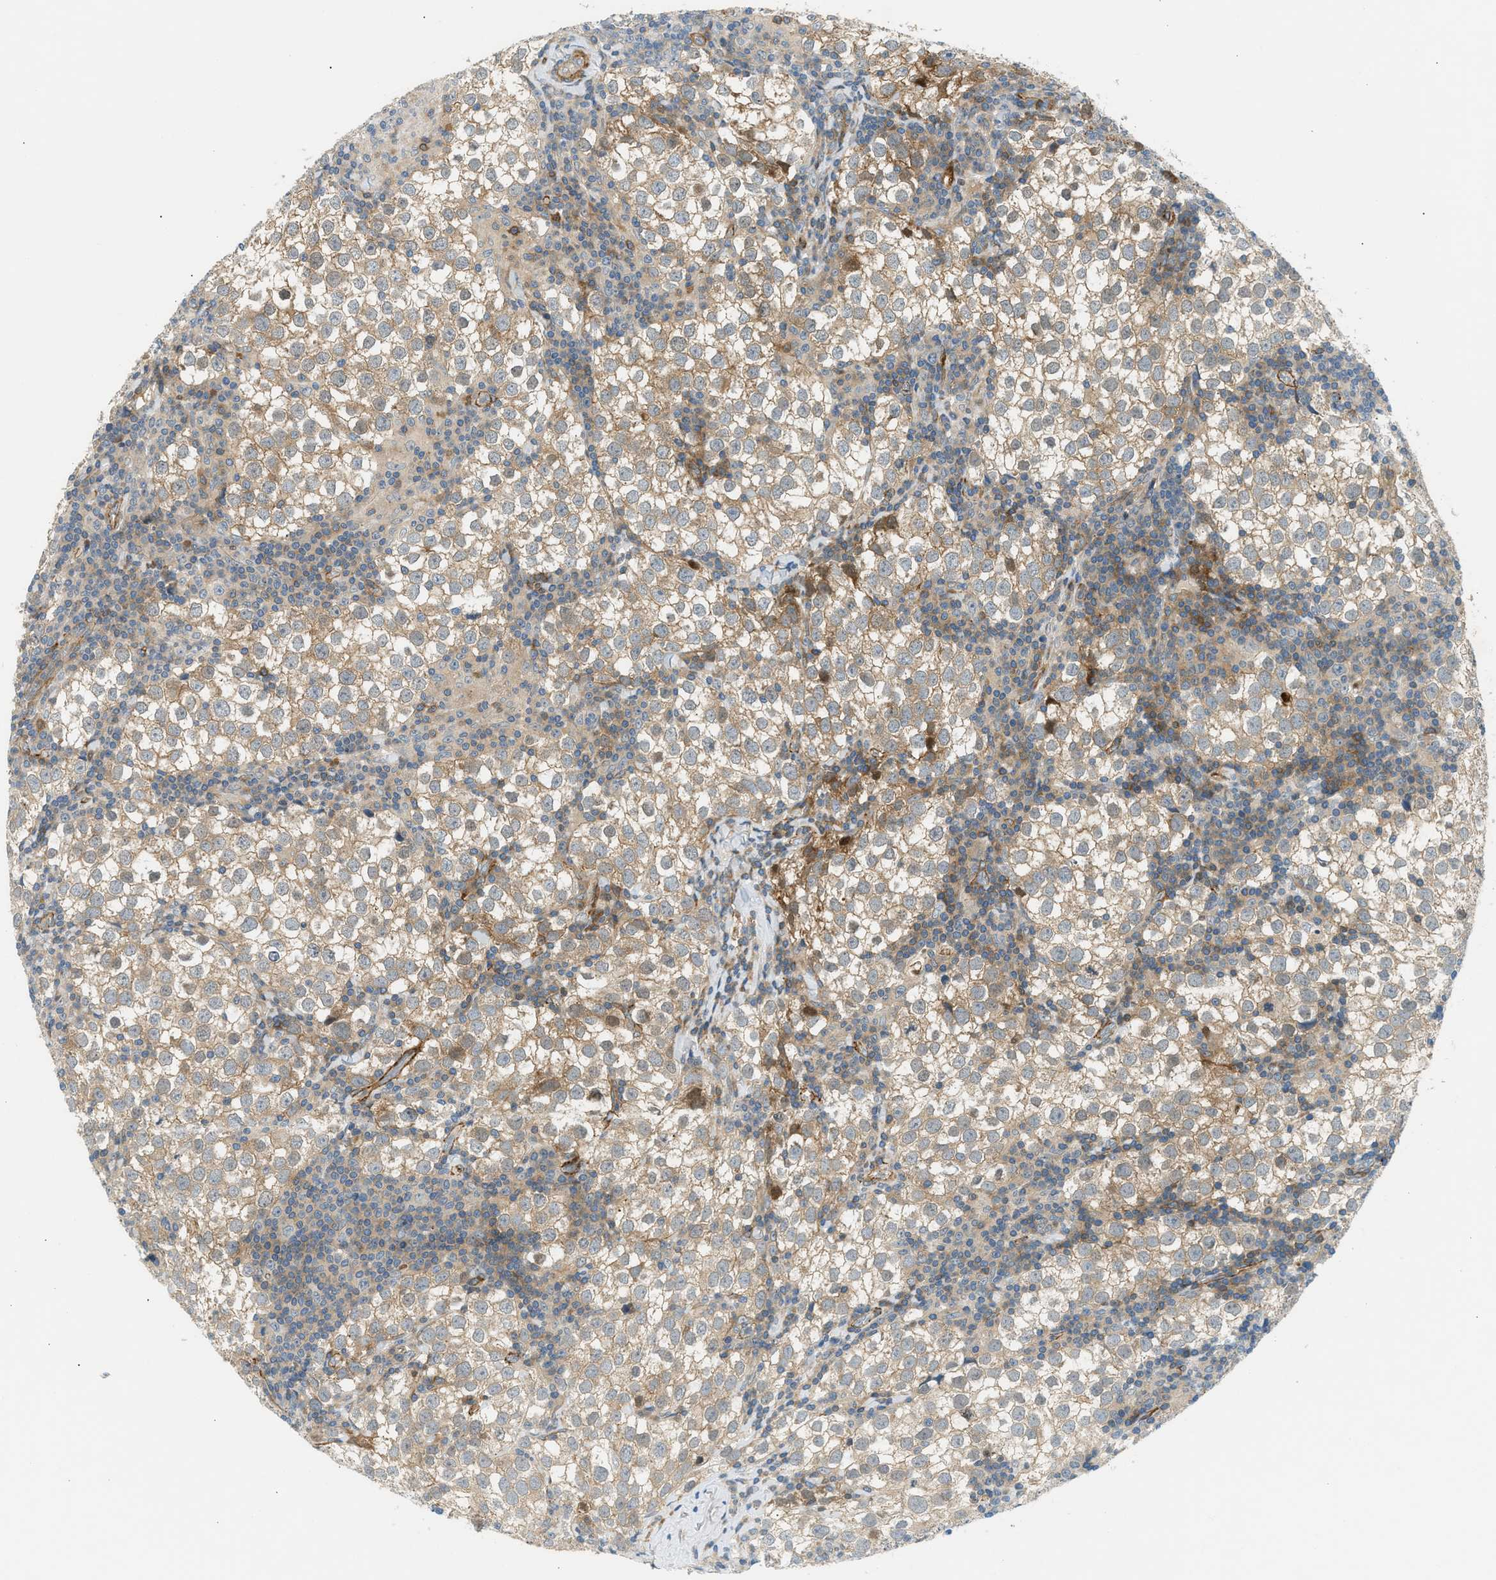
{"staining": {"intensity": "weak", "quantity": ">75%", "location": "cytoplasmic/membranous"}, "tissue": "testis cancer", "cell_type": "Tumor cells", "image_type": "cancer", "snomed": [{"axis": "morphology", "description": "Seminoma, NOS"}, {"axis": "morphology", "description": "Carcinoma, Embryonal, NOS"}, {"axis": "topography", "description": "Testis"}], "caption": "IHC (DAB) staining of human embryonal carcinoma (testis) reveals weak cytoplasmic/membranous protein staining in about >75% of tumor cells.", "gene": "EDNRA", "patient": {"sex": "male", "age": 36}}